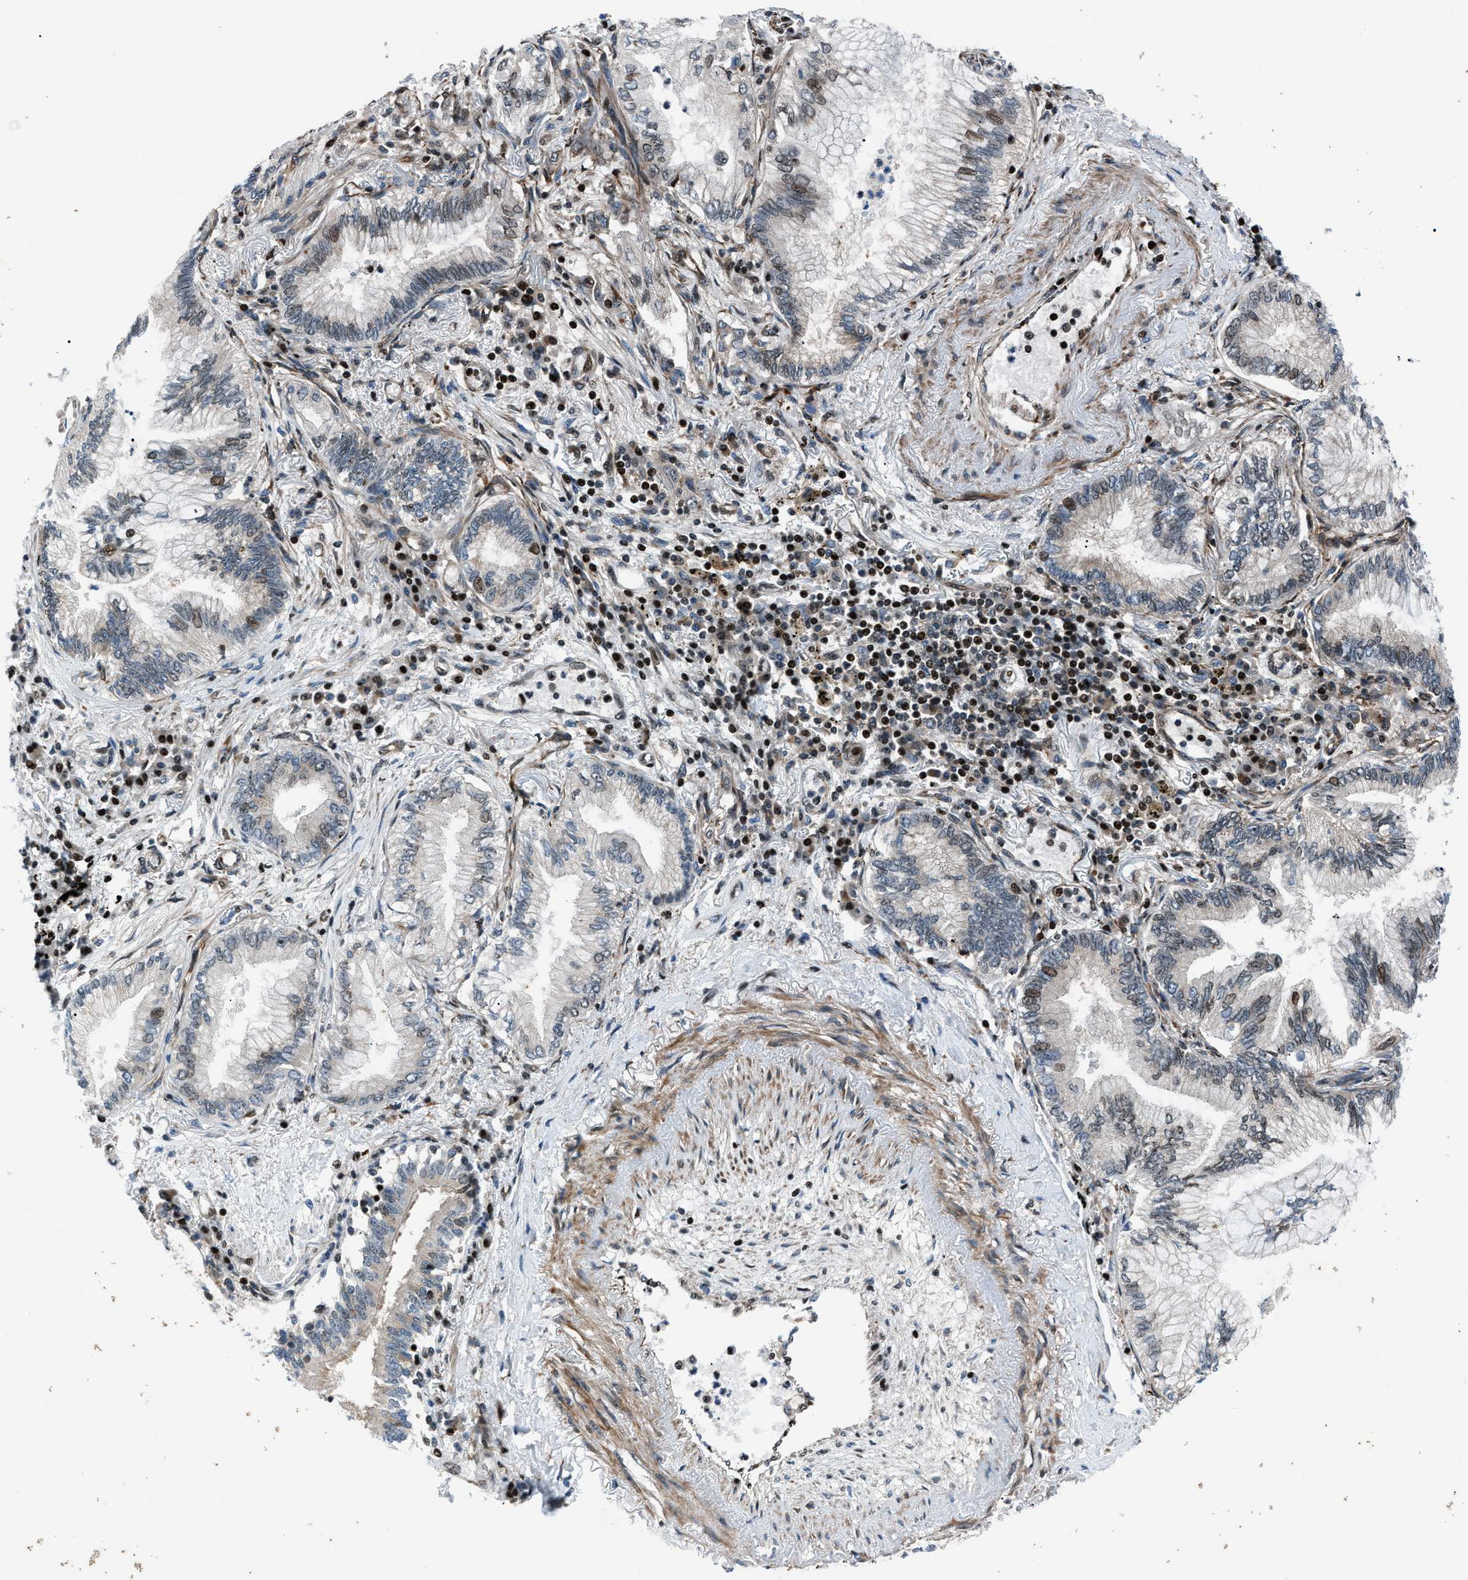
{"staining": {"intensity": "moderate", "quantity": "<25%", "location": "nuclear"}, "tissue": "lung cancer", "cell_type": "Tumor cells", "image_type": "cancer", "snomed": [{"axis": "morphology", "description": "Normal tissue, NOS"}, {"axis": "morphology", "description": "Adenocarcinoma, NOS"}, {"axis": "topography", "description": "Bronchus"}, {"axis": "topography", "description": "Lung"}], "caption": "The histopathology image shows immunohistochemical staining of lung adenocarcinoma. There is moderate nuclear positivity is present in approximately <25% of tumor cells.", "gene": "PRKX", "patient": {"sex": "female", "age": 70}}